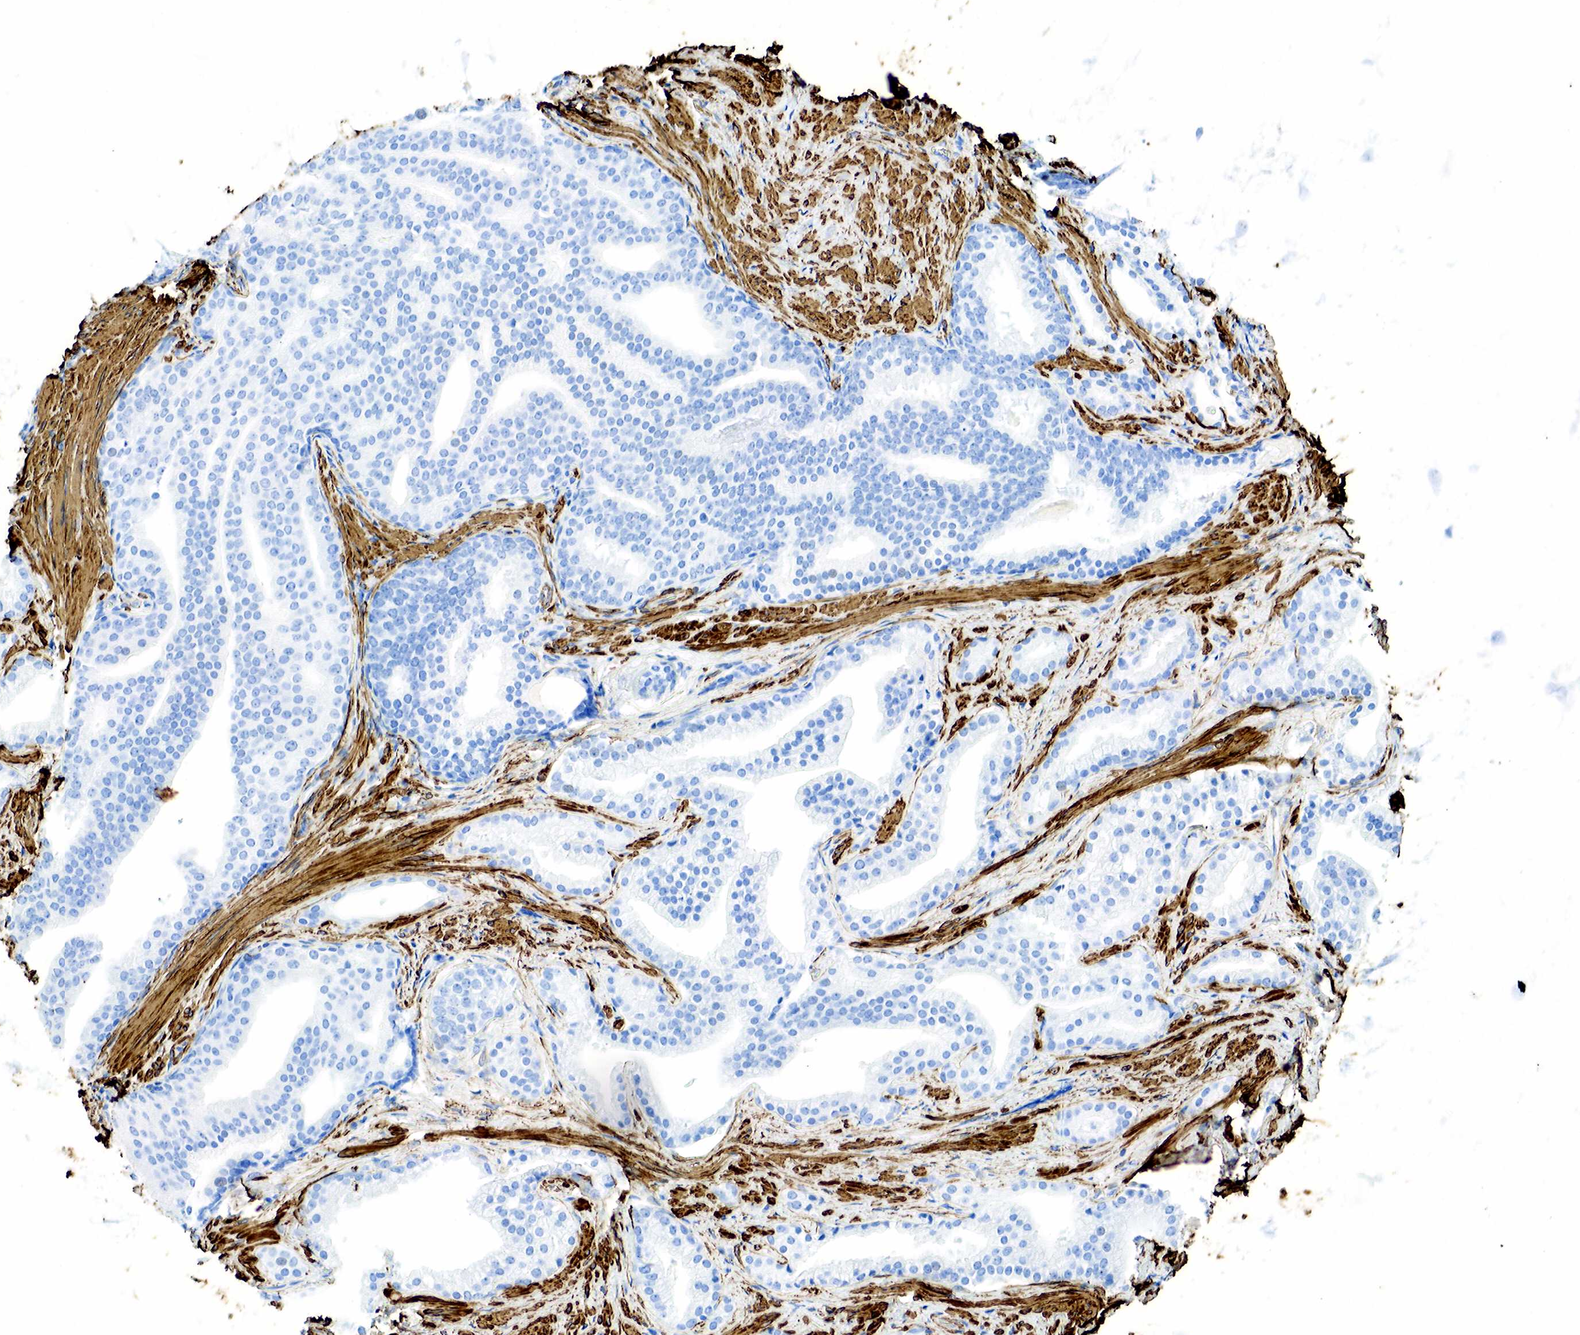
{"staining": {"intensity": "negative", "quantity": "none", "location": "none"}, "tissue": "prostate cancer", "cell_type": "Tumor cells", "image_type": "cancer", "snomed": [{"axis": "morphology", "description": "Adenocarcinoma, Low grade"}, {"axis": "topography", "description": "Prostate"}], "caption": "IHC micrograph of human low-grade adenocarcinoma (prostate) stained for a protein (brown), which shows no expression in tumor cells.", "gene": "ACTA1", "patient": {"sex": "male", "age": 71}}